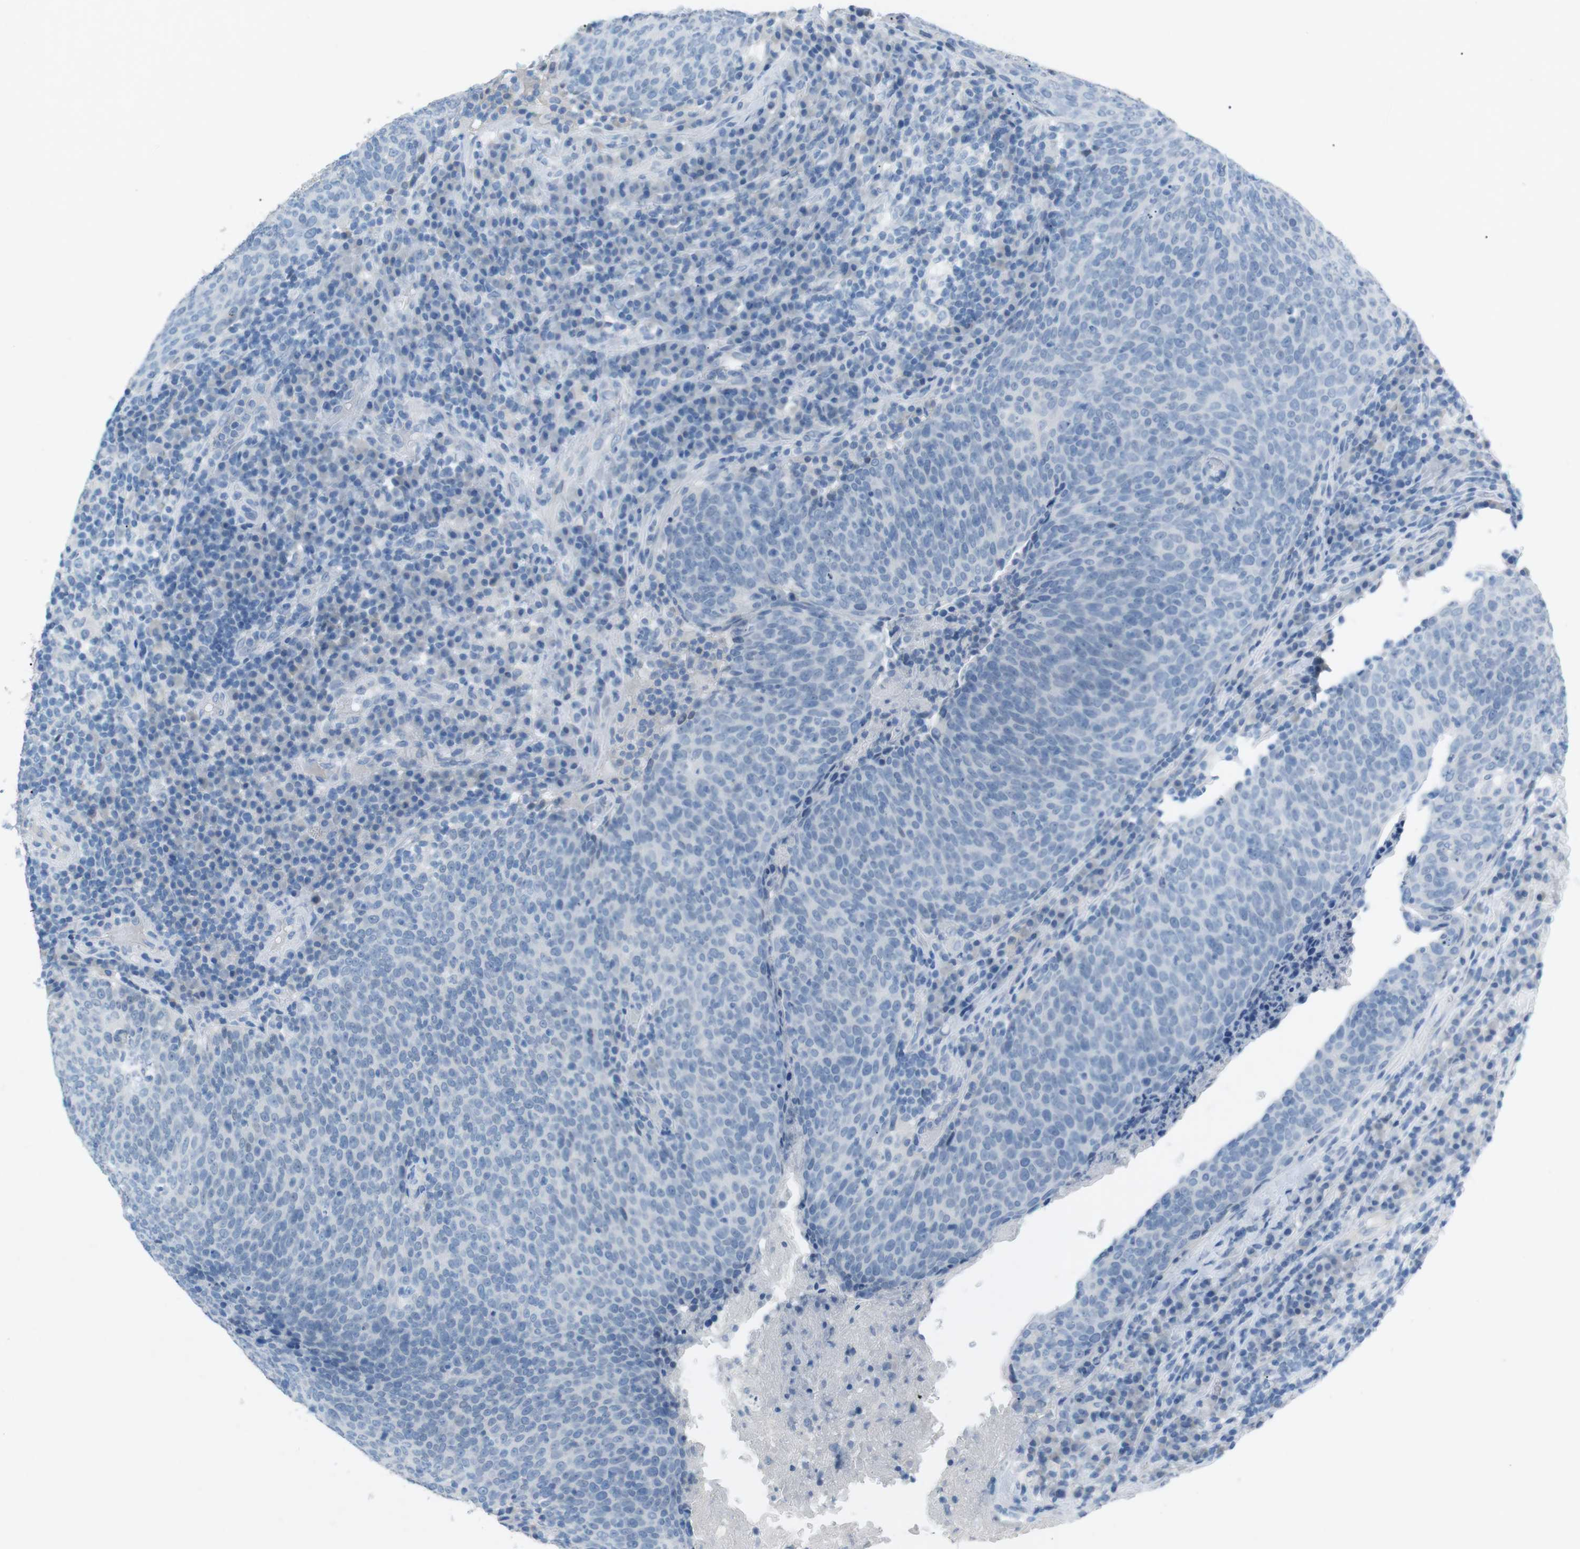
{"staining": {"intensity": "negative", "quantity": "none", "location": "none"}, "tissue": "head and neck cancer", "cell_type": "Tumor cells", "image_type": "cancer", "snomed": [{"axis": "morphology", "description": "Squamous cell carcinoma, NOS"}, {"axis": "morphology", "description": "Squamous cell carcinoma, metastatic, NOS"}, {"axis": "topography", "description": "Lymph node"}, {"axis": "topography", "description": "Head-Neck"}], "caption": "This is an immunohistochemistry (IHC) image of human head and neck cancer. There is no expression in tumor cells.", "gene": "SALL4", "patient": {"sex": "male", "age": 62}}